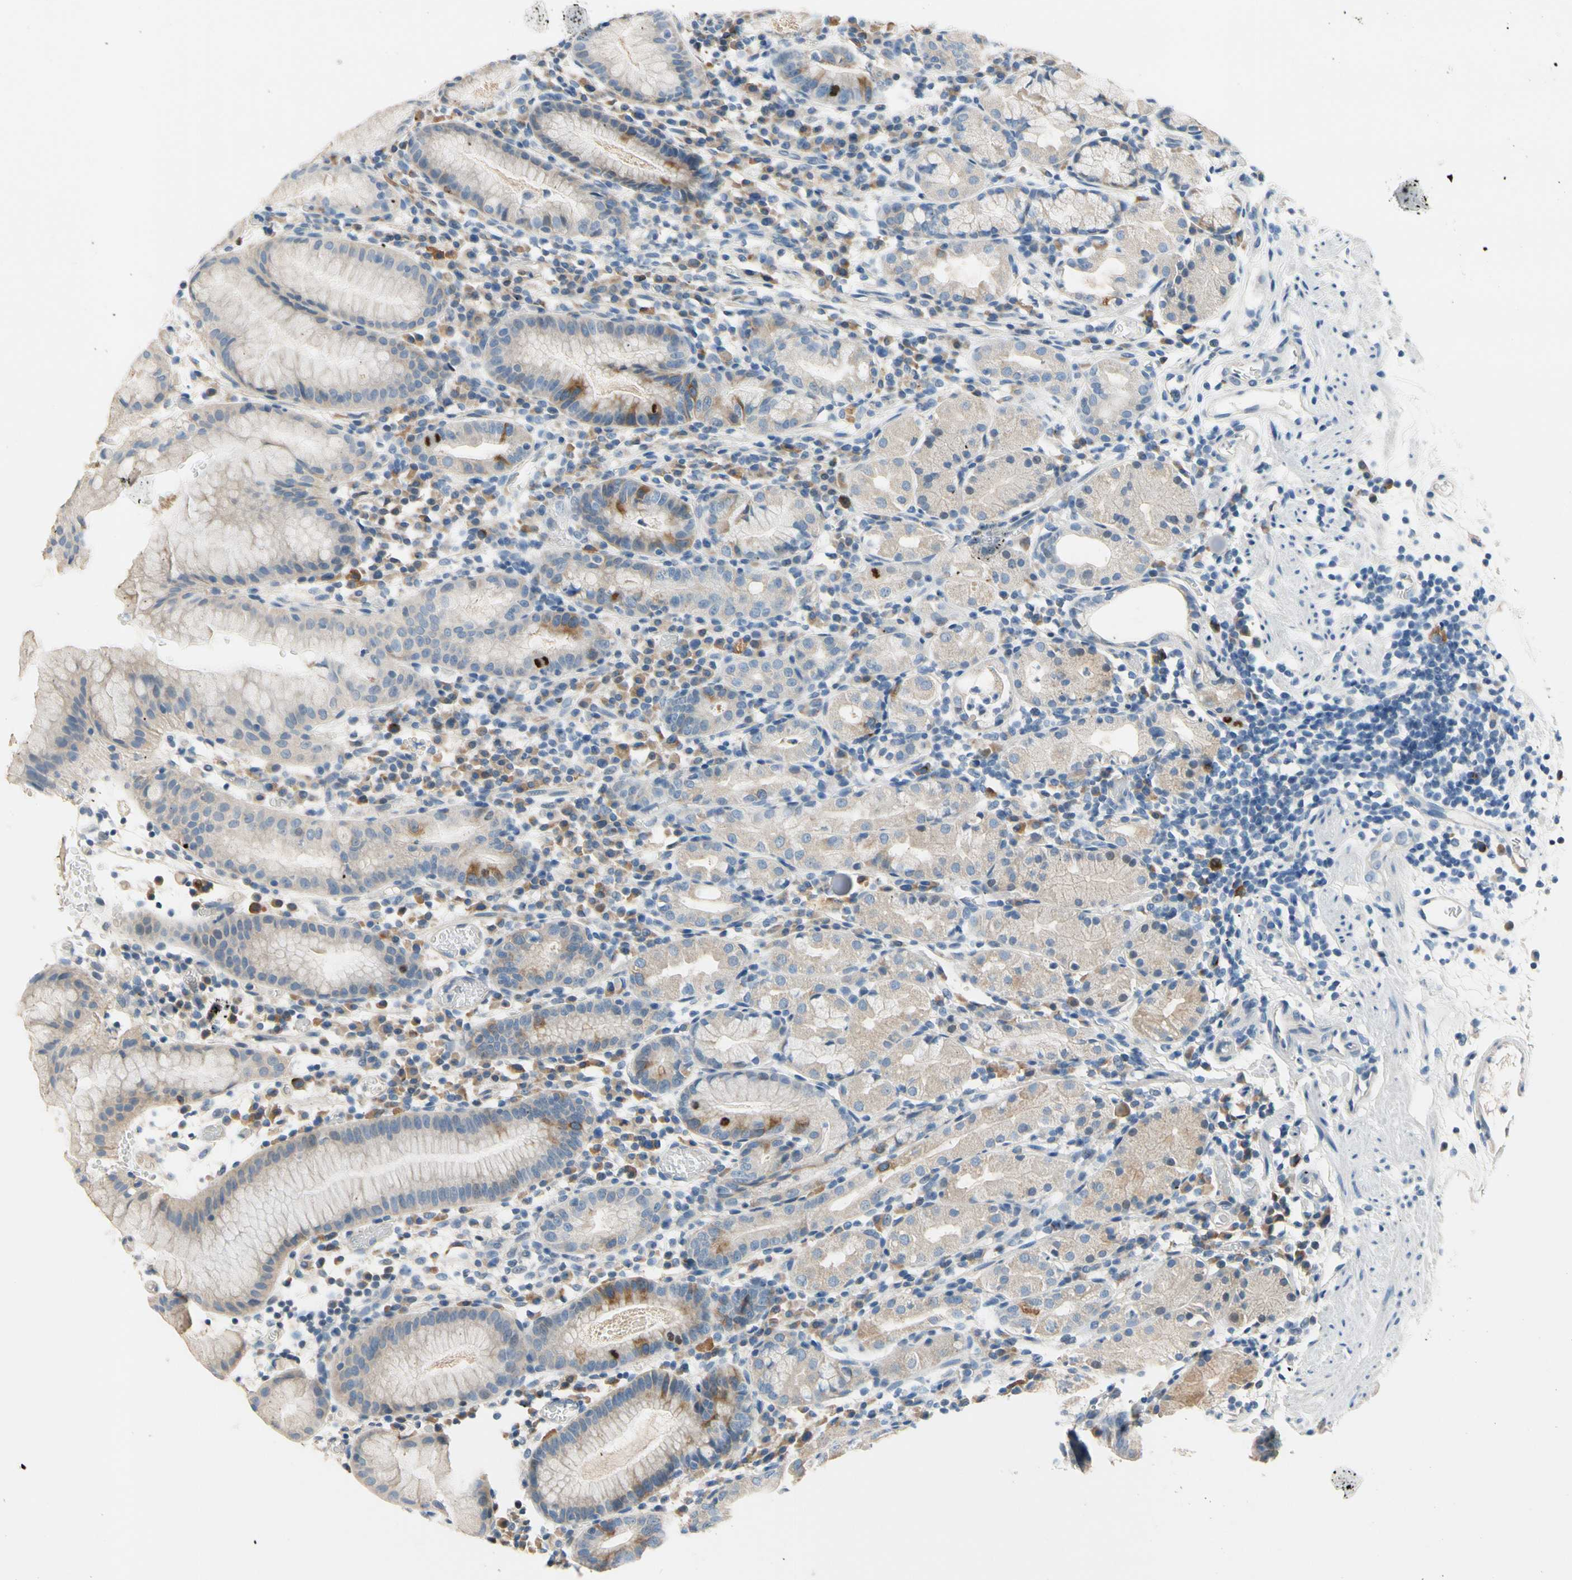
{"staining": {"intensity": "moderate", "quantity": "<25%", "location": "cytoplasmic/membranous"}, "tissue": "stomach", "cell_type": "Glandular cells", "image_type": "normal", "snomed": [{"axis": "morphology", "description": "Normal tissue, NOS"}, {"axis": "topography", "description": "Stomach"}, {"axis": "topography", "description": "Stomach, lower"}], "caption": "IHC of unremarkable human stomach displays low levels of moderate cytoplasmic/membranous expression in about <25% of glandular cells. (DAB IHC, brown staining for protein, blue staining for nuclei).", "gene": "CKAP2", "patient": {"sex": "female", "age": 75}}